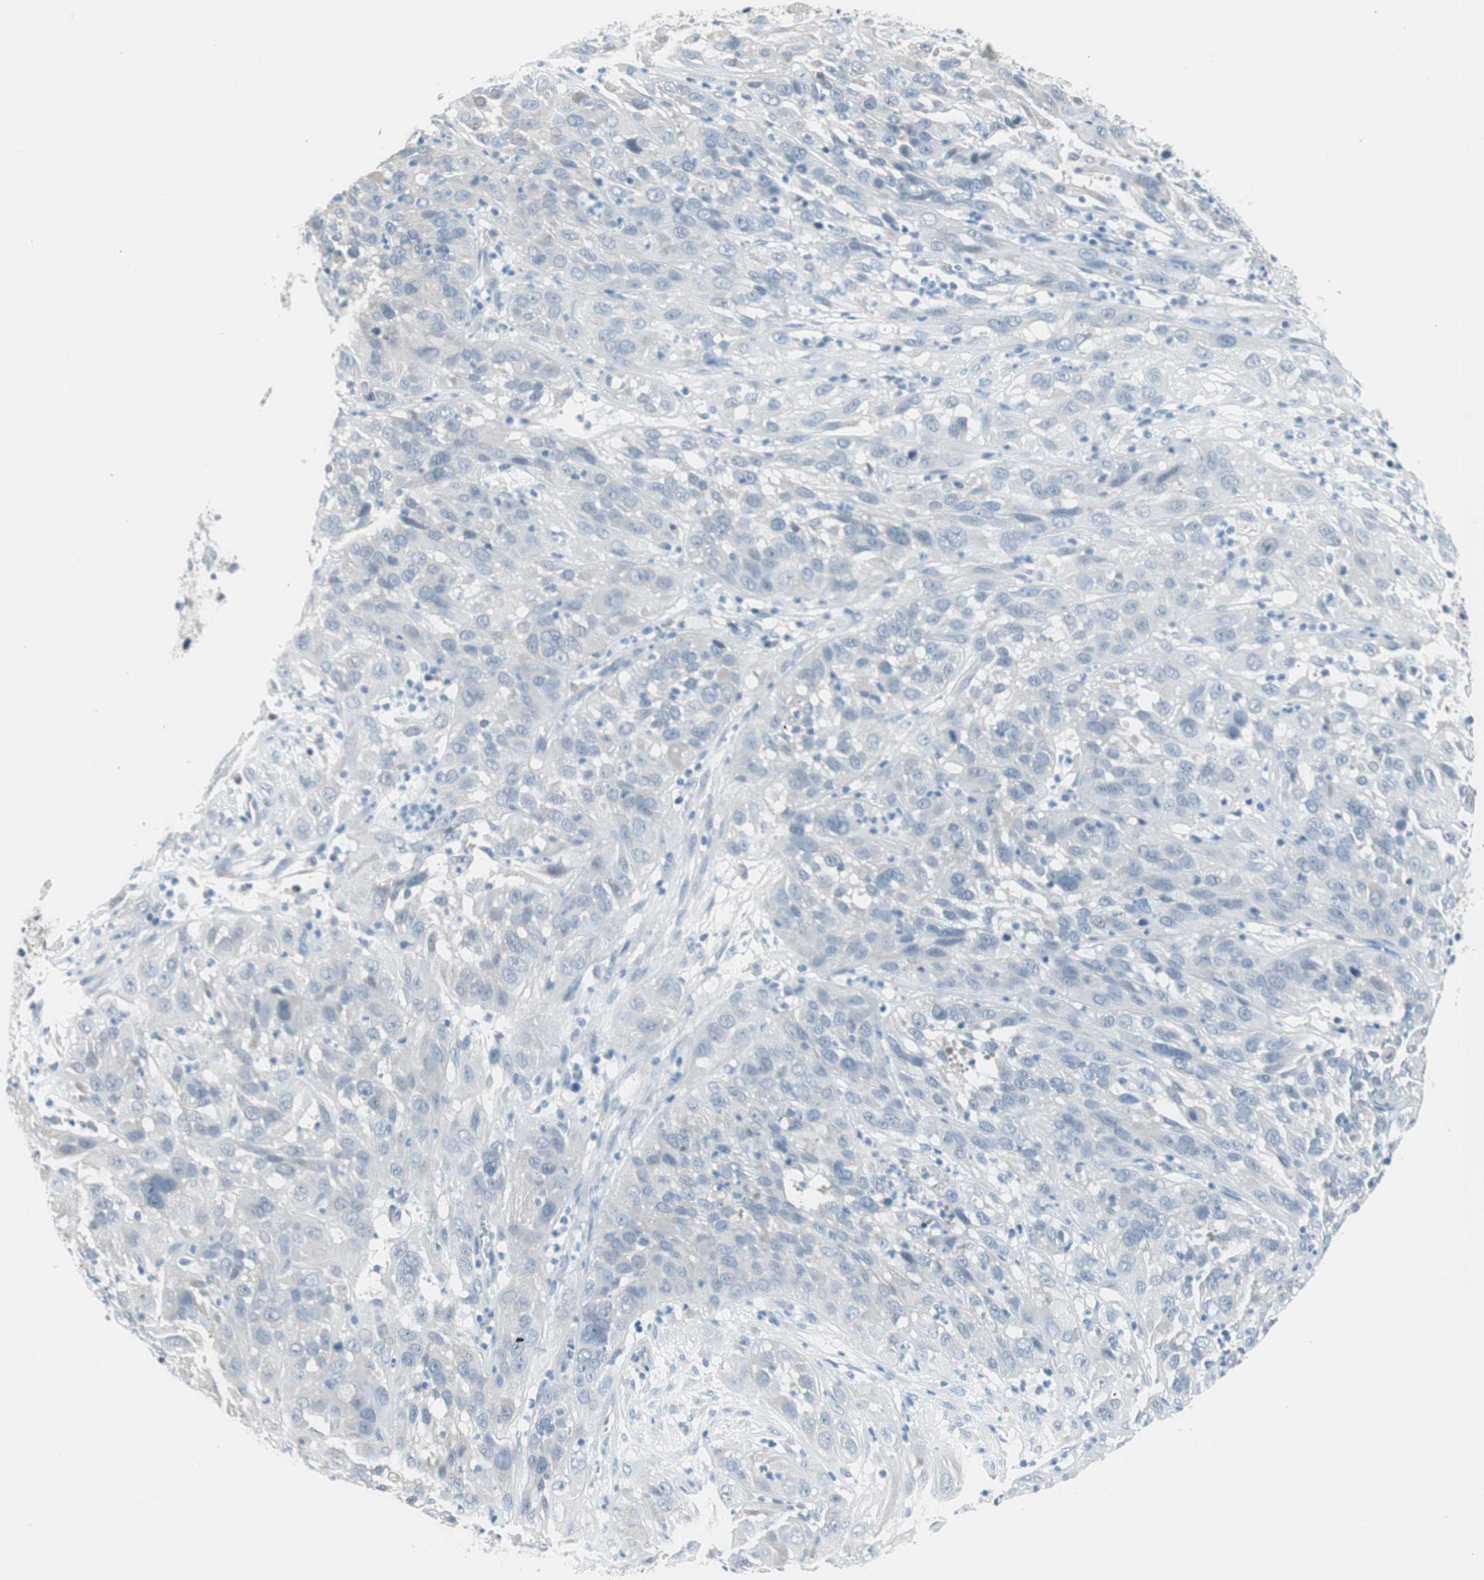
{"staining": {"intensity": "negative", "quantity": "none", "location": "none"}, "tissue": "cervical cancer", "cell_type": "Tumor cells", "image_type": "cancer", "snomed": [{"axis": "morphology", "description": "Squamous cell carcinoma, NOS"}, {"axis": "topography", "description": "Cervix"}], "caption": "Cervical cancer (squamous cell carcinoma) was stained to show a protein in brown. There is no significant staining in tumor cells.", "gene": "VIL1", "patient": {"sex": "female", "age": 32}}